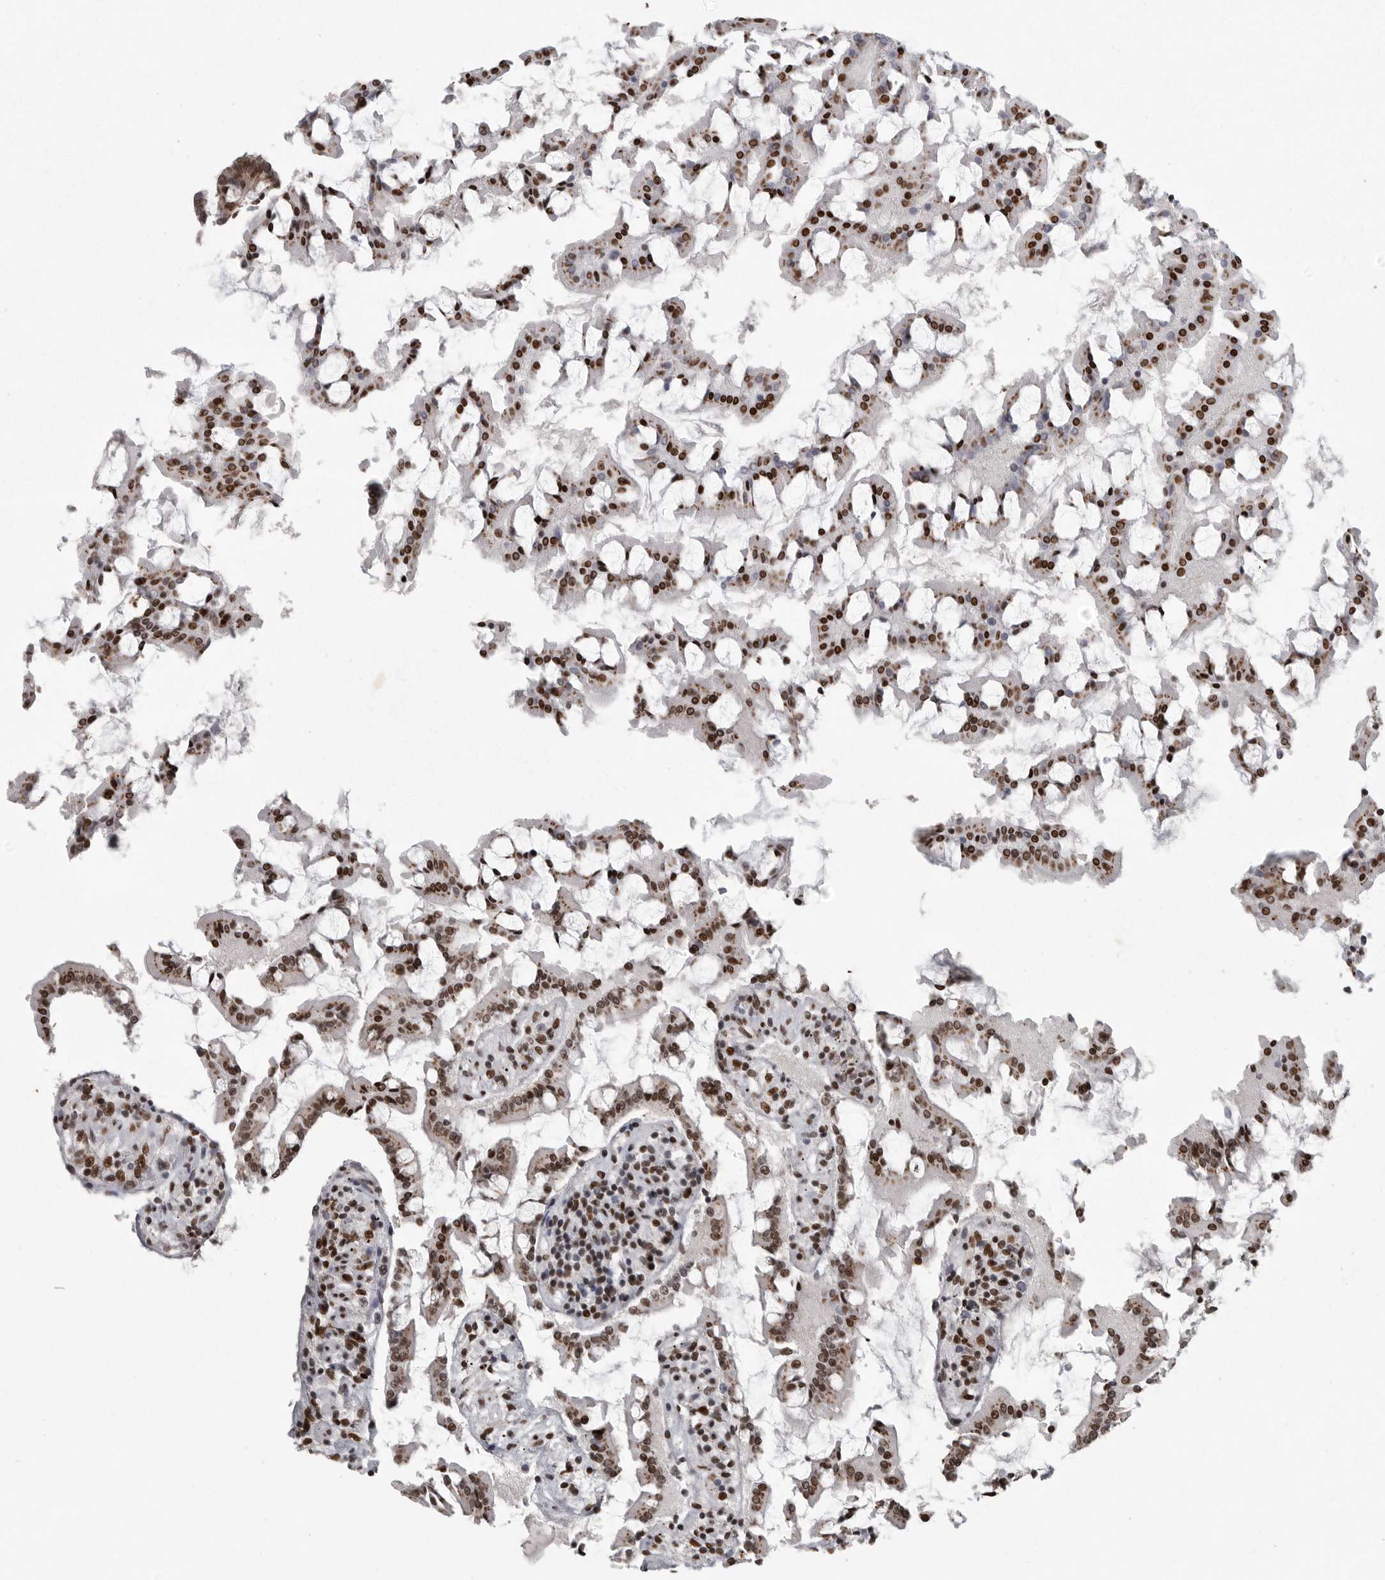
{"staining": {"intensity": "strong", "quantity": "25%-75%", "location": "nuclear"}, "tissue": "small intestine", "cell_type": "Glandular cells", "image_type": "normal", "snomed": [{"axis": "morphology", "description": "Normal tissue, NOS"}, {"axis": "topography", "description": "Small intestine"}], "caption": "Immunohistochemistry image of normal small intestine stained for a protein (brown), which shows high levels of strong nuclear staining in approximately 25%-75% of glandular cells.", "gene": "YAF2", "patient": {"sex": "male", "age": 41}}